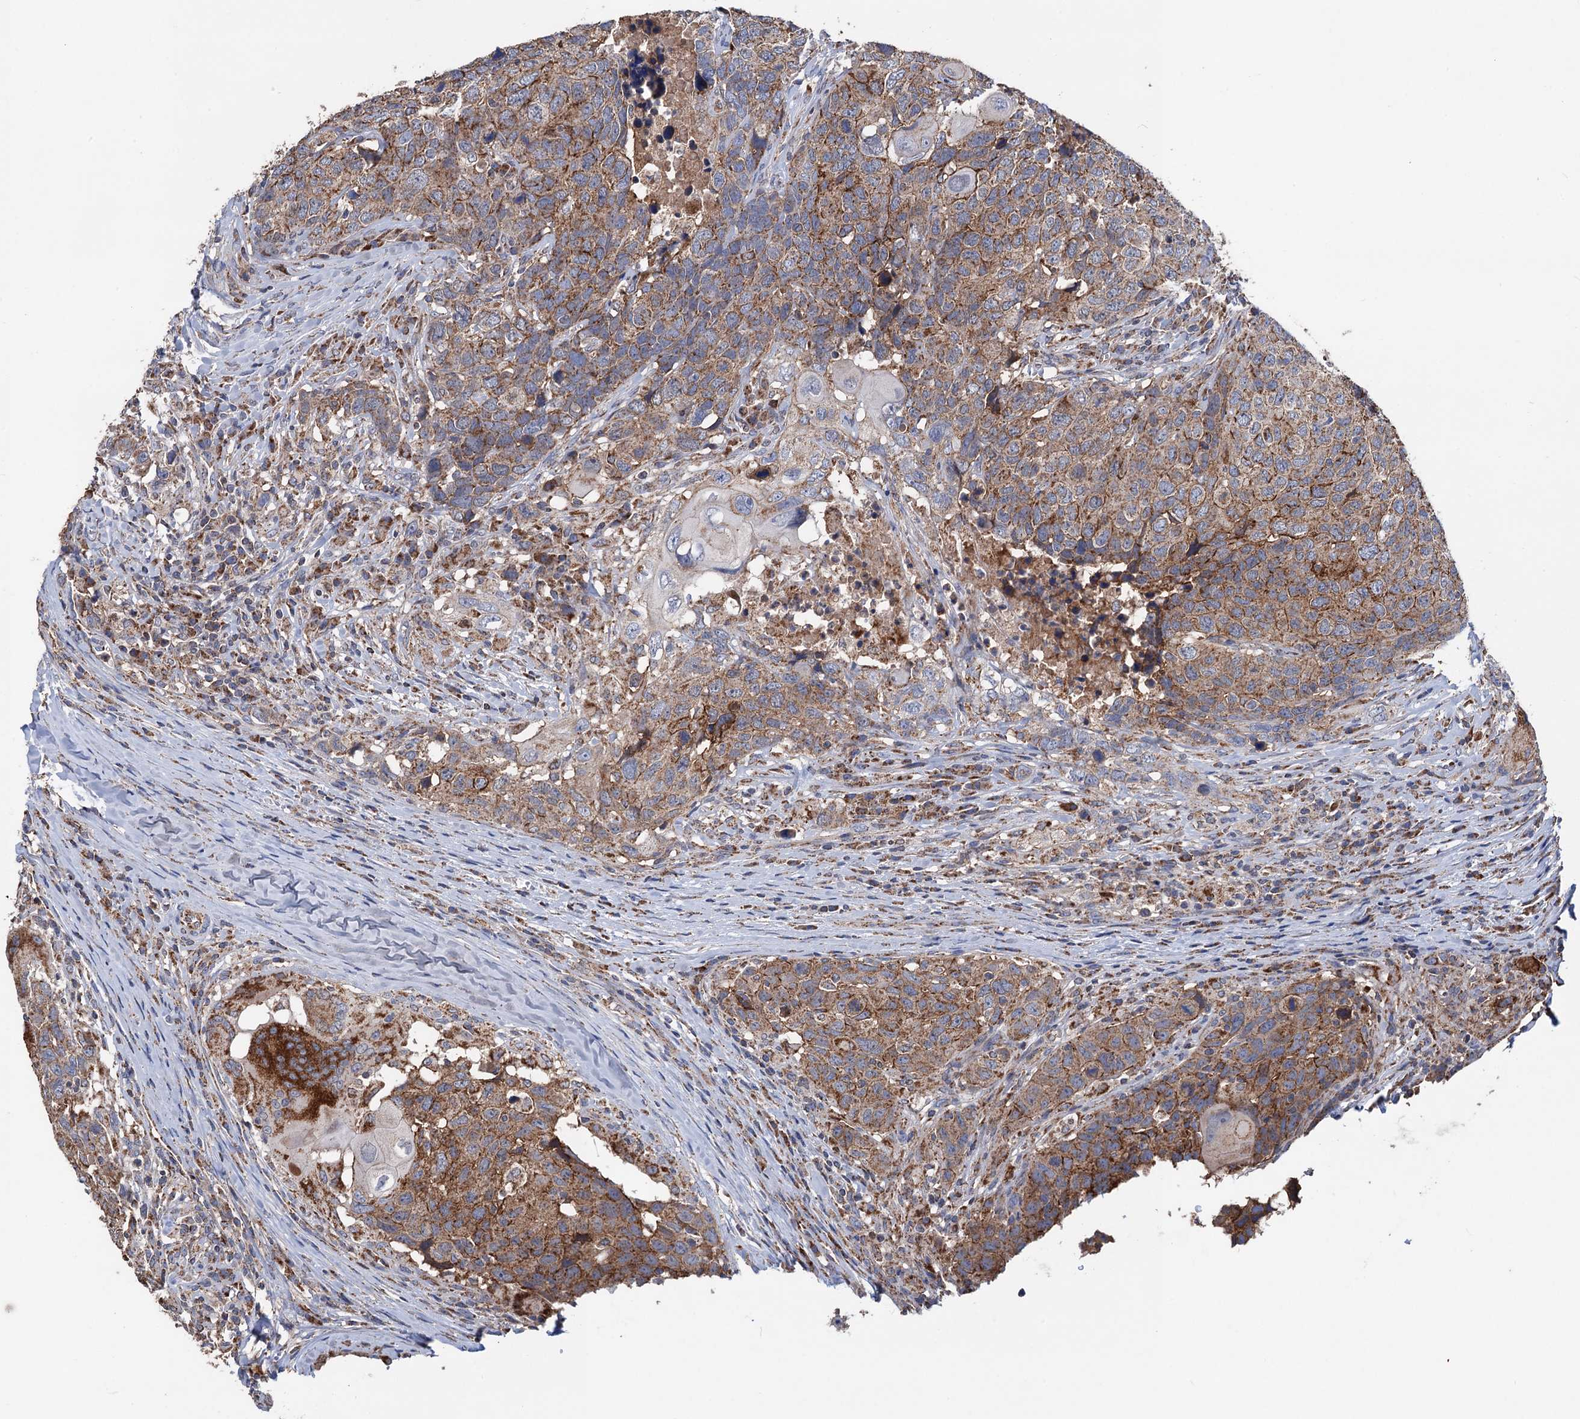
{"staining": {"intensity": "moderate", "quantity": ">75%", "location": "cytoplasmic/membranous"}, "tissue": "head and neck cancer", "cell_type": "Tumor cells", "image_type": "cancer", "snomed": [{"axis": "morphology", "description": "Squamous cell carcinoma, NOS"}, {"axis": "topography", "description": "Head-Neck"}], "caption": "A brown stain shows moderate cytoplasmic/membranous positivity of a protein in human head and neck cancer tumor cells.", "gene": "DGLUCY", "patient": {"sex": "male", "age": 66}}